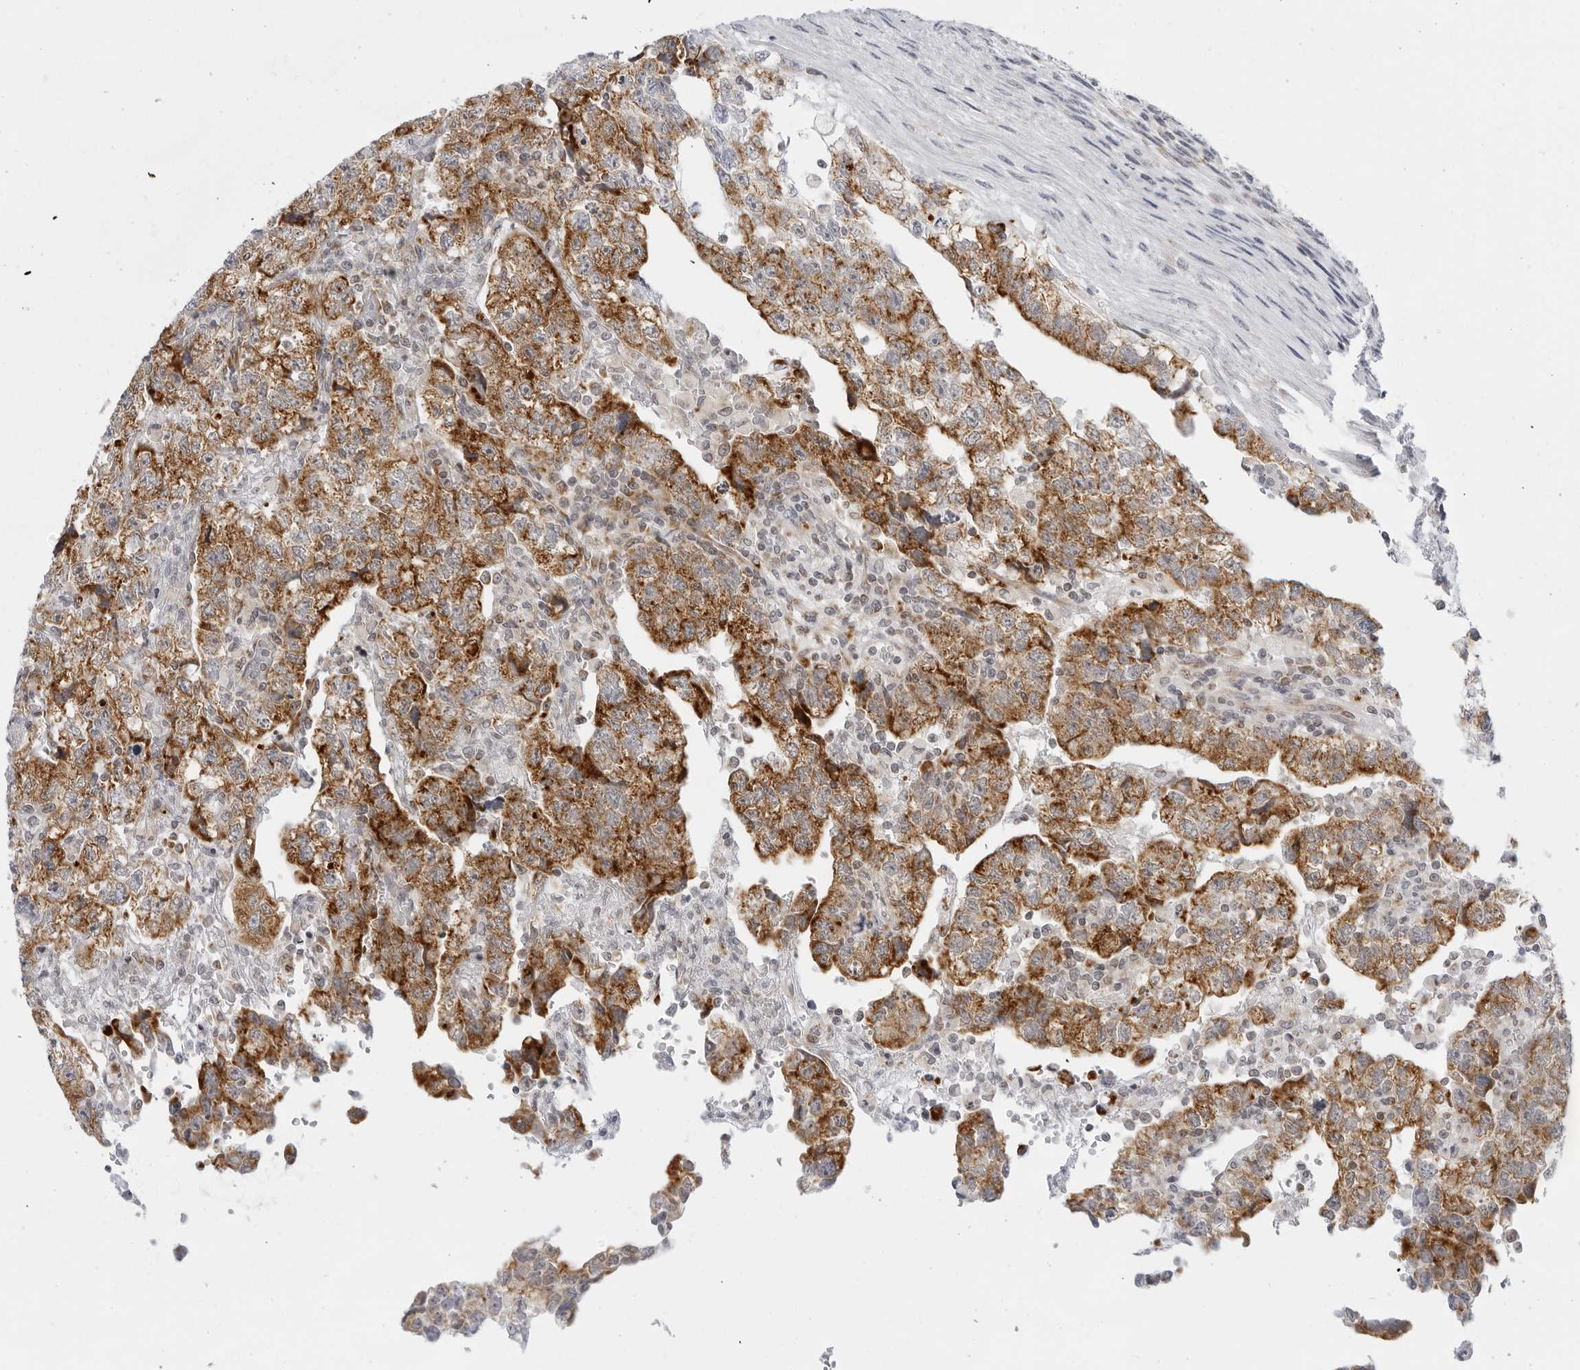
{"staining": {"intensity": "moderate", "quantity": ">75%", "location": "cytoplasmic/membranous"}, "tissue": "testis cancer", "cell_type": "Tumor cells", "image_type": "cancer", "snomed": [{"axis": "morphology", "description": "Normal tissue, NOS"}, {"axis": "morphology", "description": "Carcinoma, Embryonal, NOS"}, {"axis": "topography", "description": "Testis"}], "caption": "Protein staining displays moderate cytoplasmic/membranous positivity in approximately >75% of tumor cells in testis cancer (embryonal carcinoma).", "gene": "CIART", "patient": {"sex": "male", "age": 36}}